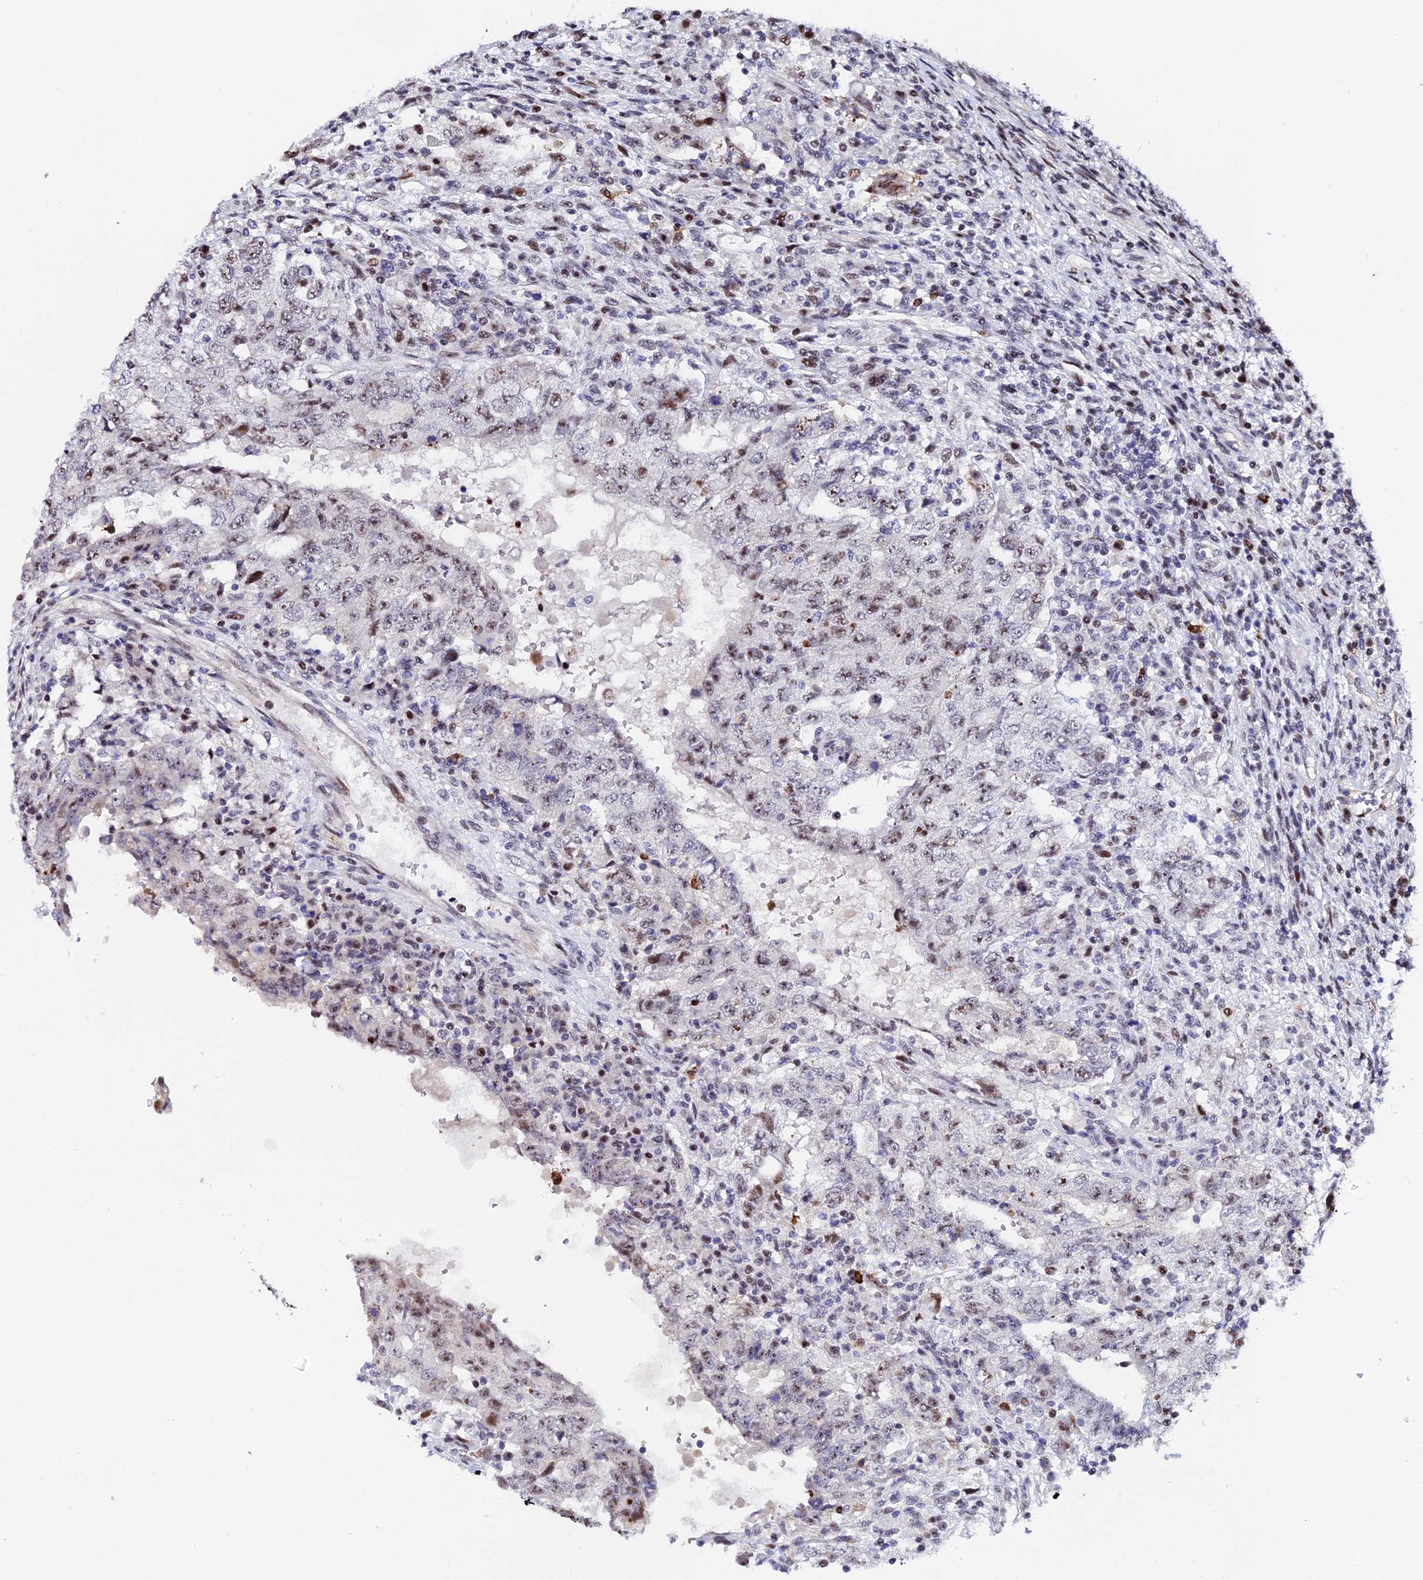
{"staining": {"intensity": "moderate", "quantity": ">75%", "location": "nuclear"}, "tissue": "testis cancer", "cell_type": "Tumor cells", "image_type": "cancer", "snomed": [{"axis": "morphology", "description": "Carcinoma, Embryonal, NOS"}, {"axis": "topography", "description": "Testis"}], "caption": "Testis cancer (embryonal carcinoma) was stained to show a protein in brown. There is medium levels of moderate nuclear expression in approximately >75% of tumor cells.", "gene": "TIFA", "patient": {"sex": "male", "age": 26}}